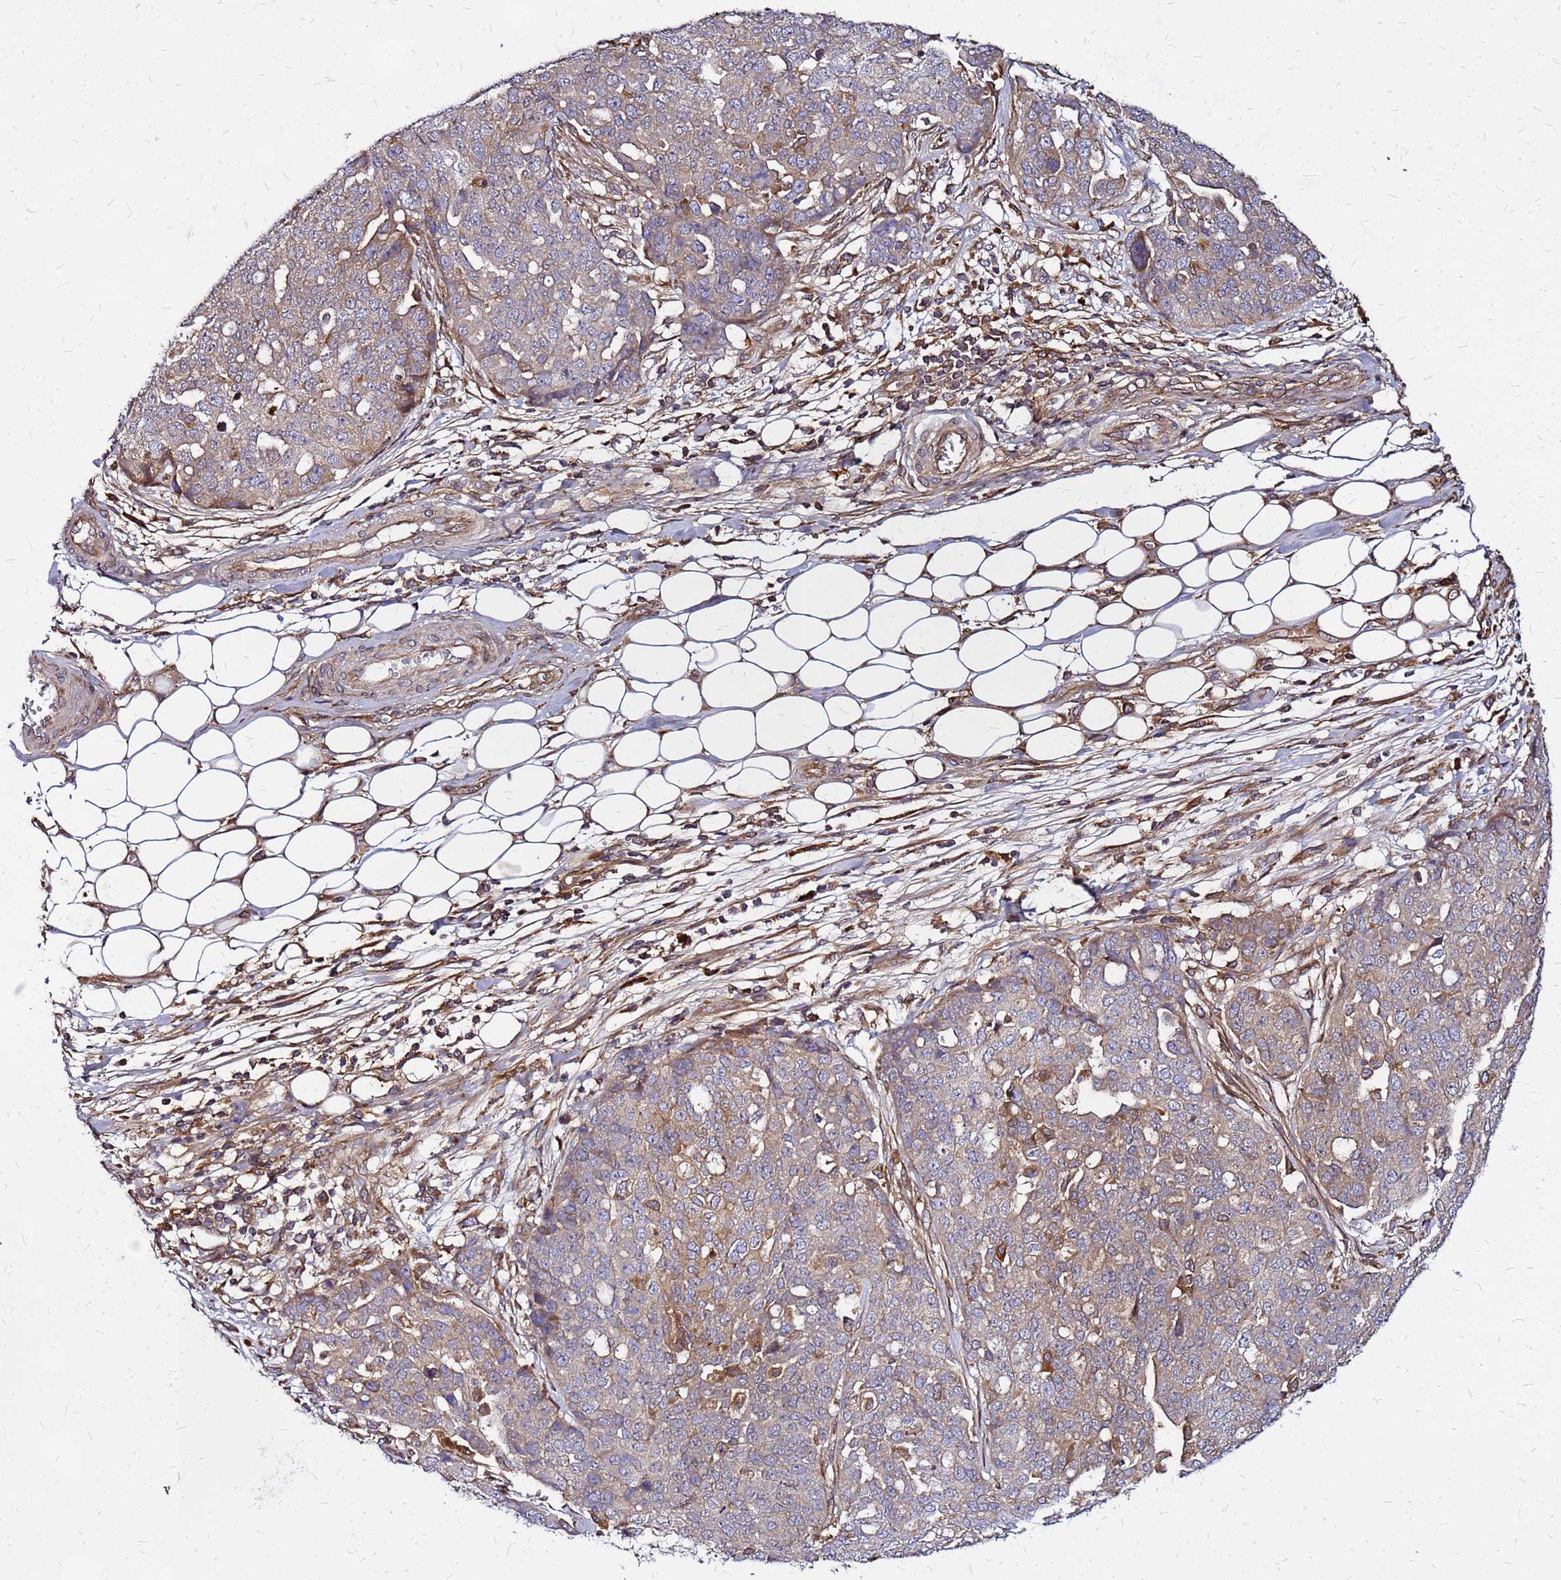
{"staining": {"intensity": "weak", "quantity": "25%-75%", "location": "cytoplasmic/membranous"}, "tissue": "ovarian cancer", "cell_type": "Tumor cells", "image_type": "cancer", "snomed": [{"axis": "morphology", "description": "Cystadenocarcinoma, serous, NOS"}, {"axis": "topography", "description": "Soft tissue"}, {"axis": "topography", "description": "Ovary"}], "caption": "Immunohistochemistry staining of ovarian cancer (serous cystadenocarcinoma), which demonstrates low levels of weak cytoplasmic/membranous expression in approximately 25%-75% of tumor cells indicating weak cytoplasmic/membranous protein positivity. The staining was performed using DAB (3,3'-diaminobenzidine) (brown) for protein detection and nuclei were counterstained in hematoxylin (blue).", "gene": "CYBC1", "patient": {"sex": "female", "age": 57}}